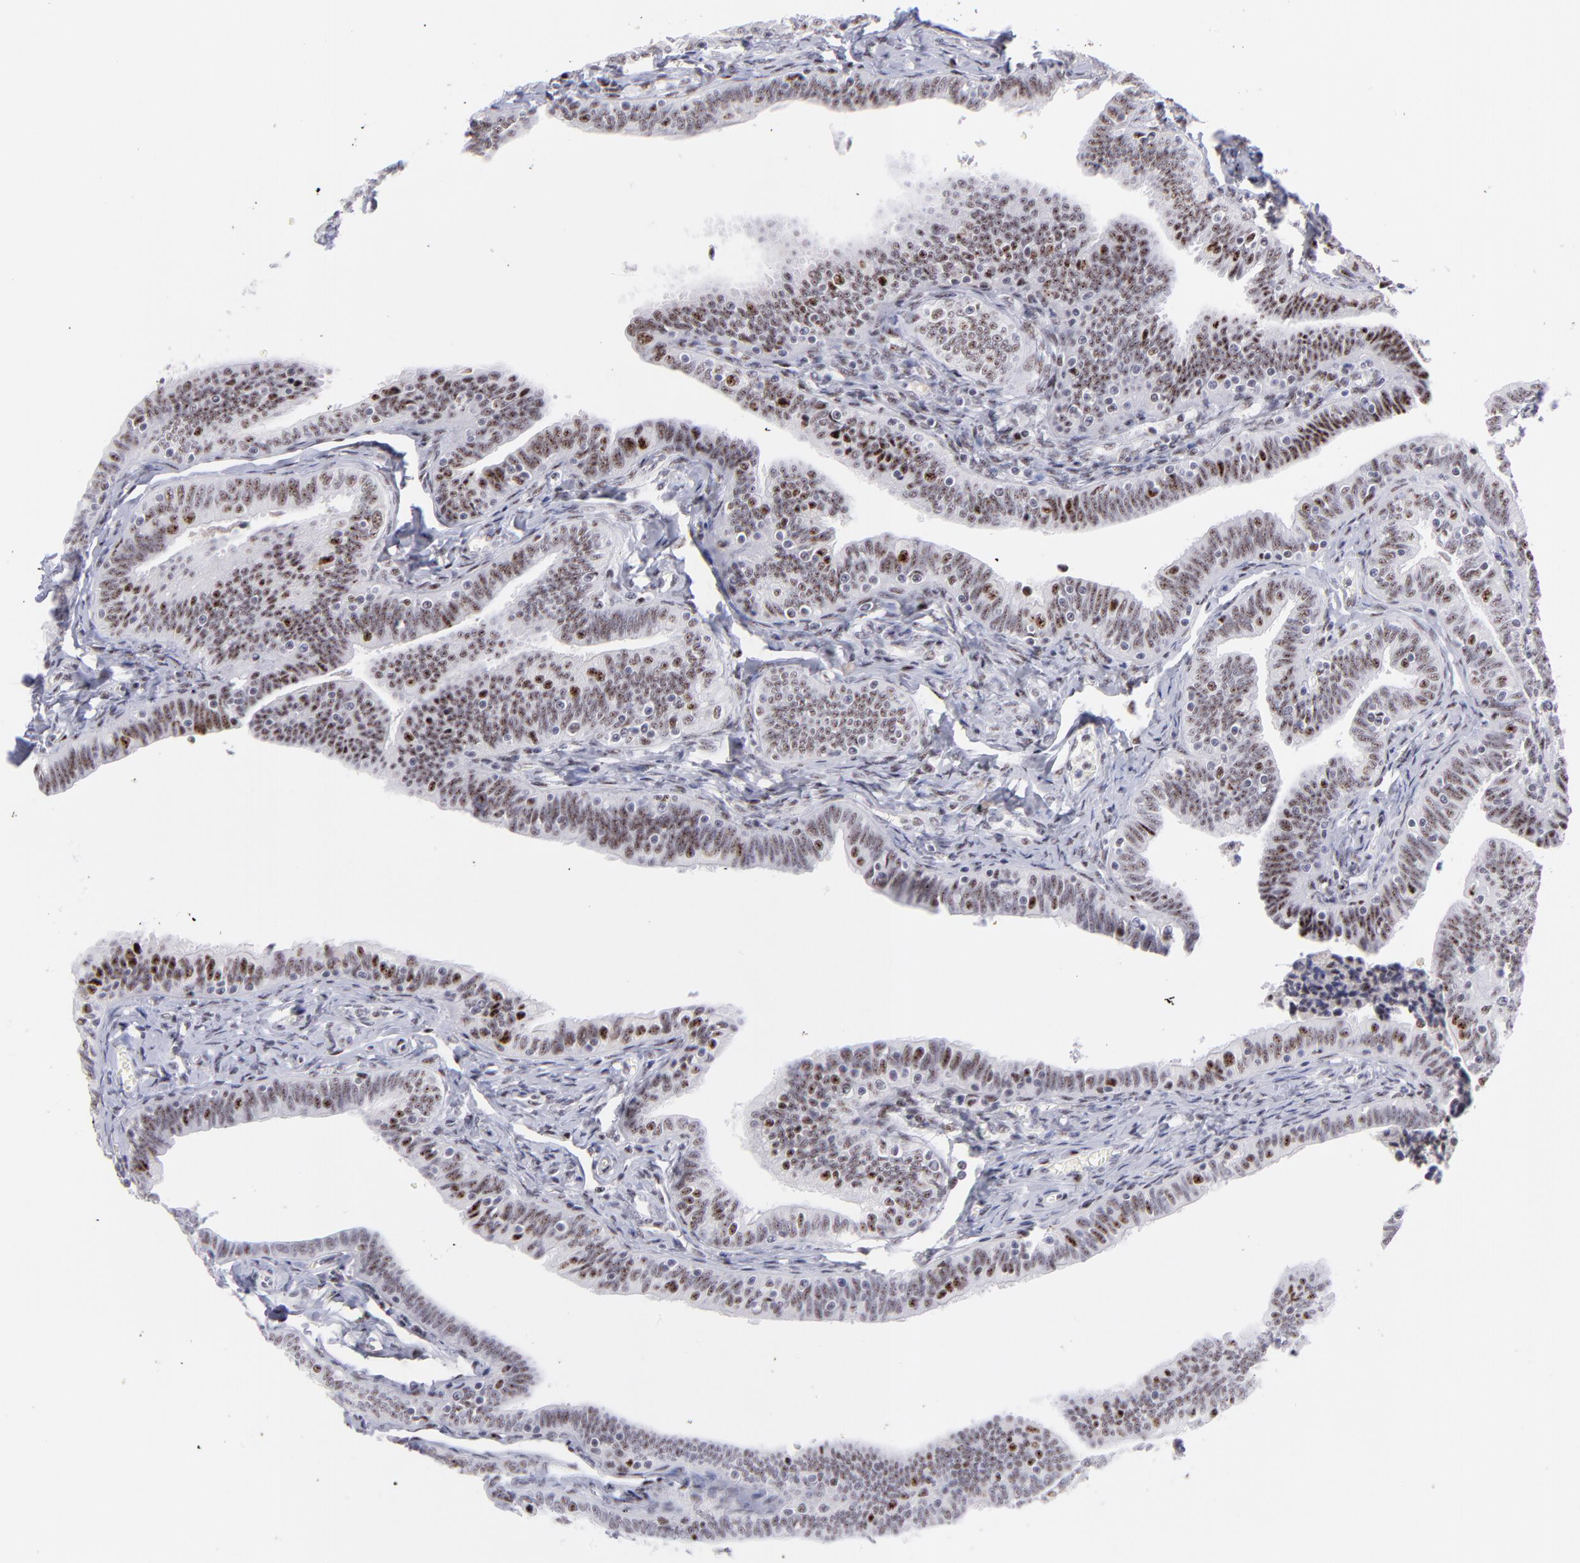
{"staining": {"intensity": "moderate", "quantity": ">75%", "location": "nuclear"}, "tissue": "fallopian tube", "cell_type": "Glandular cells", "image_type": "normal", "snomed": [{"axis": "morphology", "description": "Normal tissue, NOS"}, {"axis": "topography", "description": "Fallopian tube"}, {"axis": "topography", "description": "Ovary"}], "caption": "IHC micrograph of benign fallopian tube: human fallopian tube stained using IHC reveals medium levels of moderate protein expression localized specifically in the nuclear of glandular cells, appearing as a nuclear brown color.", "gene": "CDC25C", "patient": {"sex": "female", "age": 69}}